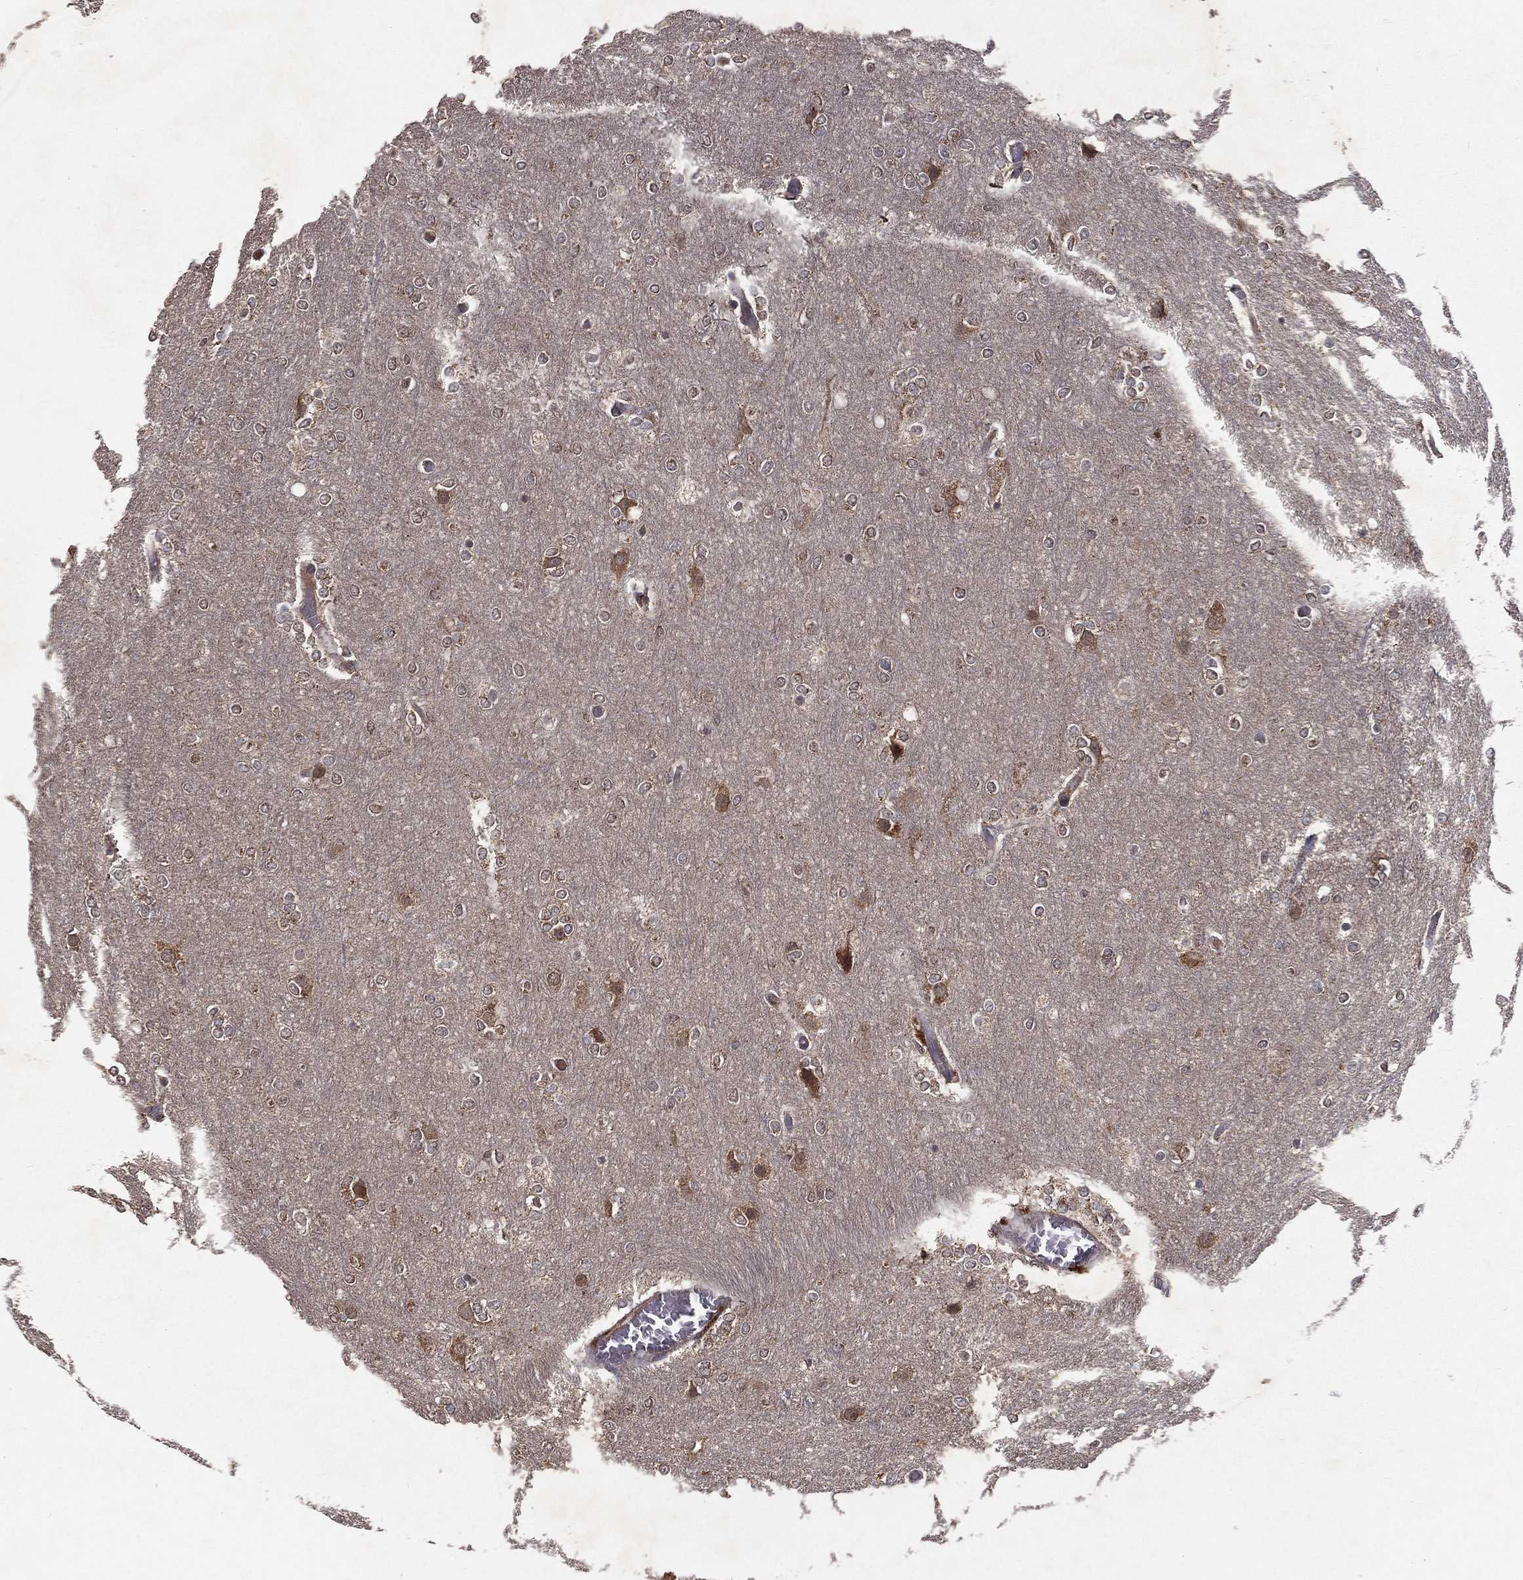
{"staining": {"intensity": "negative", "quantity": "none", "location": "none"}, "tissue": "glioma", "cell_type": "Tumor cells", "image_type": "cancer", "snomed": [{"axis": "morphology", "description": "Glioma, malignant, High grade"}, {"axis": "topography", "description": "Brain"}], "caption": "Malignant high-grade glioma was stained to show a protein in brown. There is no significant positivity in tumor cells. (DAB (3,3'-diaminobenzidine) immunohistochemistry (IHC), high magnification).", "gene": "ZDHHC15", "patient": {"sex": "female", "age": 61}}